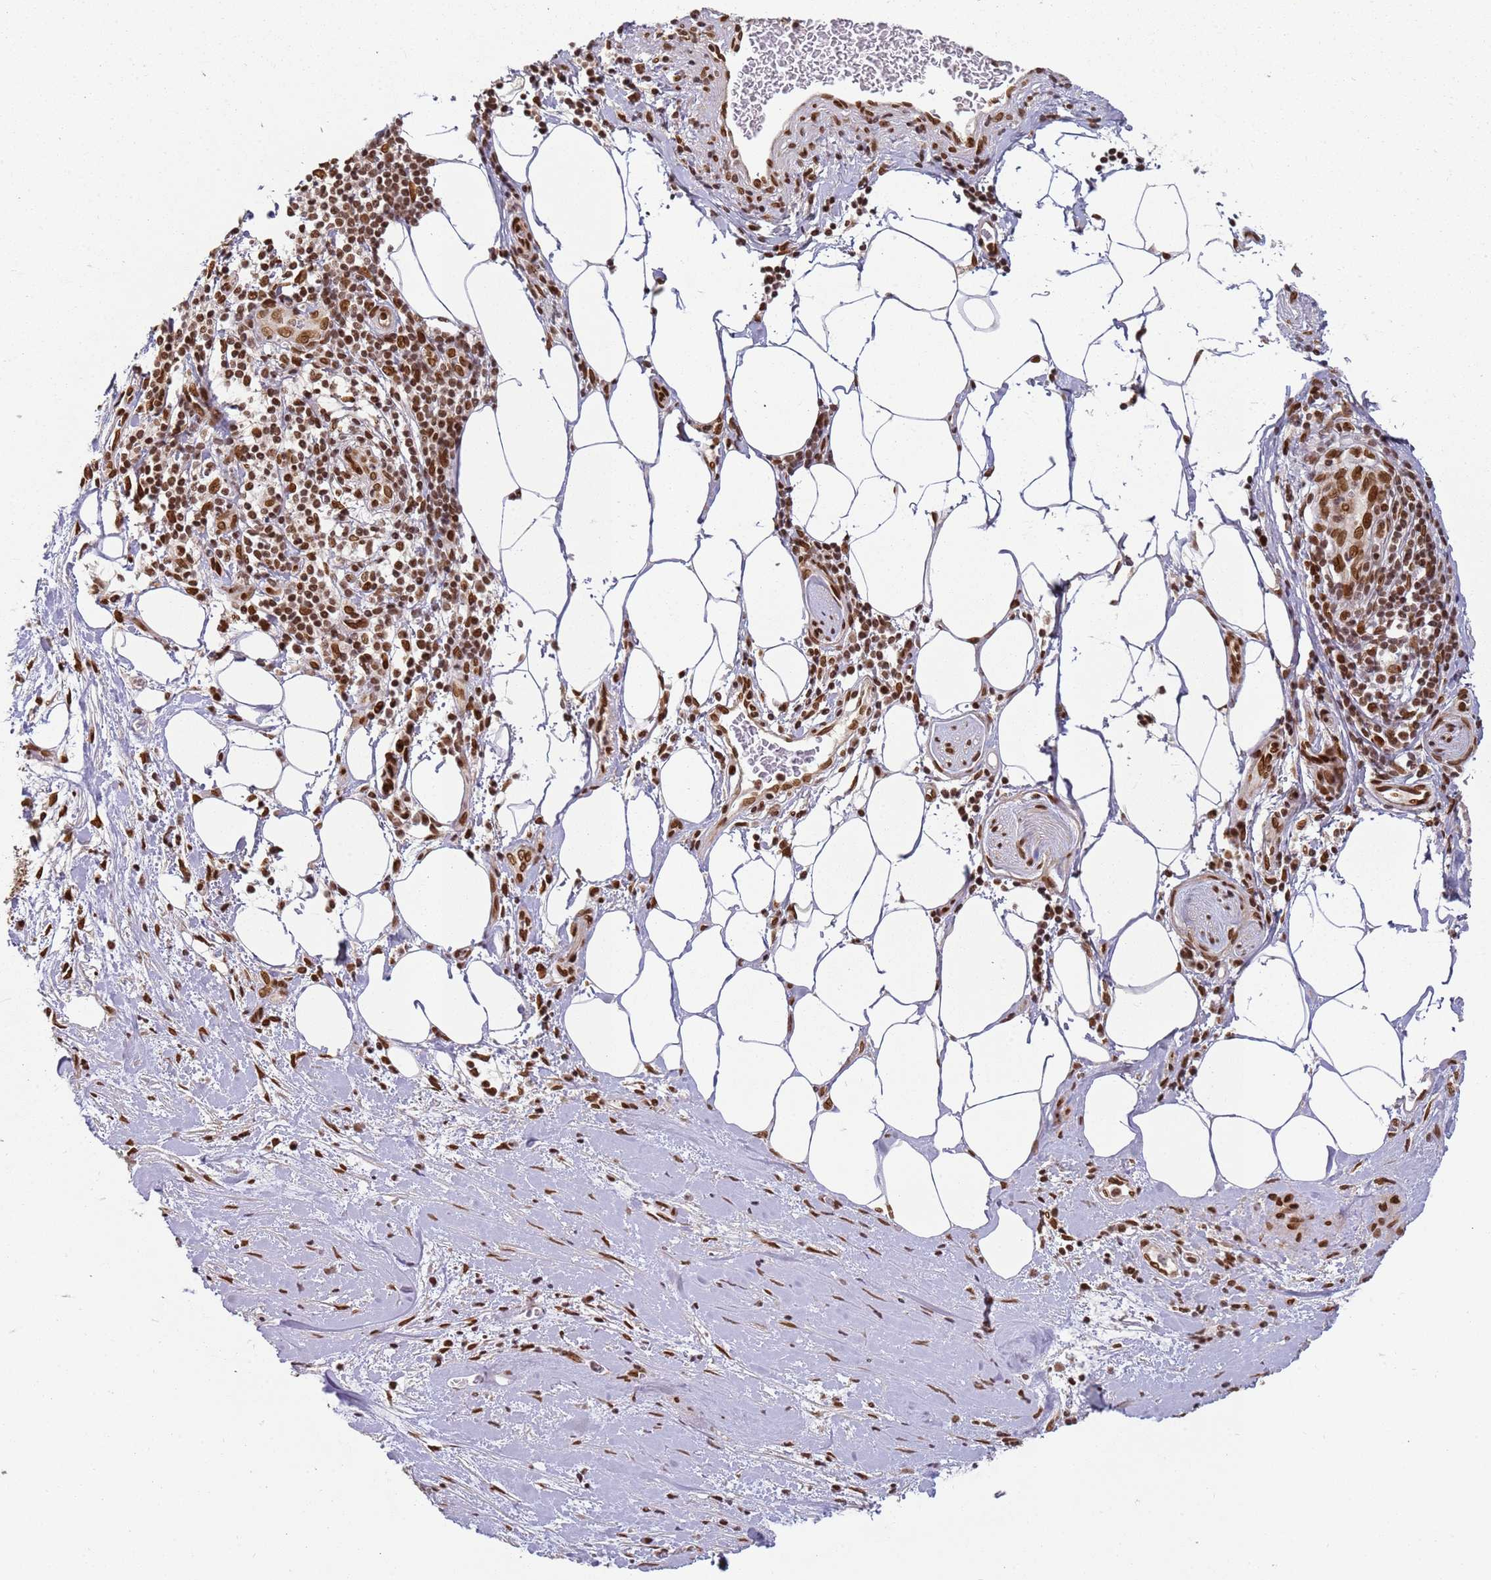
{"staining": {"intensity": "strong", "quantity": ">75%", "location": "nuclear"}, "tissue": "cervical cancer", "cell_type": "Tumor cells", "image_type": "cancer", "snomed": [{"axis": "morphology", "description": "Squamous cell carcinoma, NOS"}, {"axis": "topography", "description": "Cervix"}], "caption": "Immunohistochemical staining of human cervical cancer displays high levels of strong nuclear positivity in approximately >75% of tumor cells.", "gene": "TENT4A", "patient": {"sex": "female", "age": 55}}